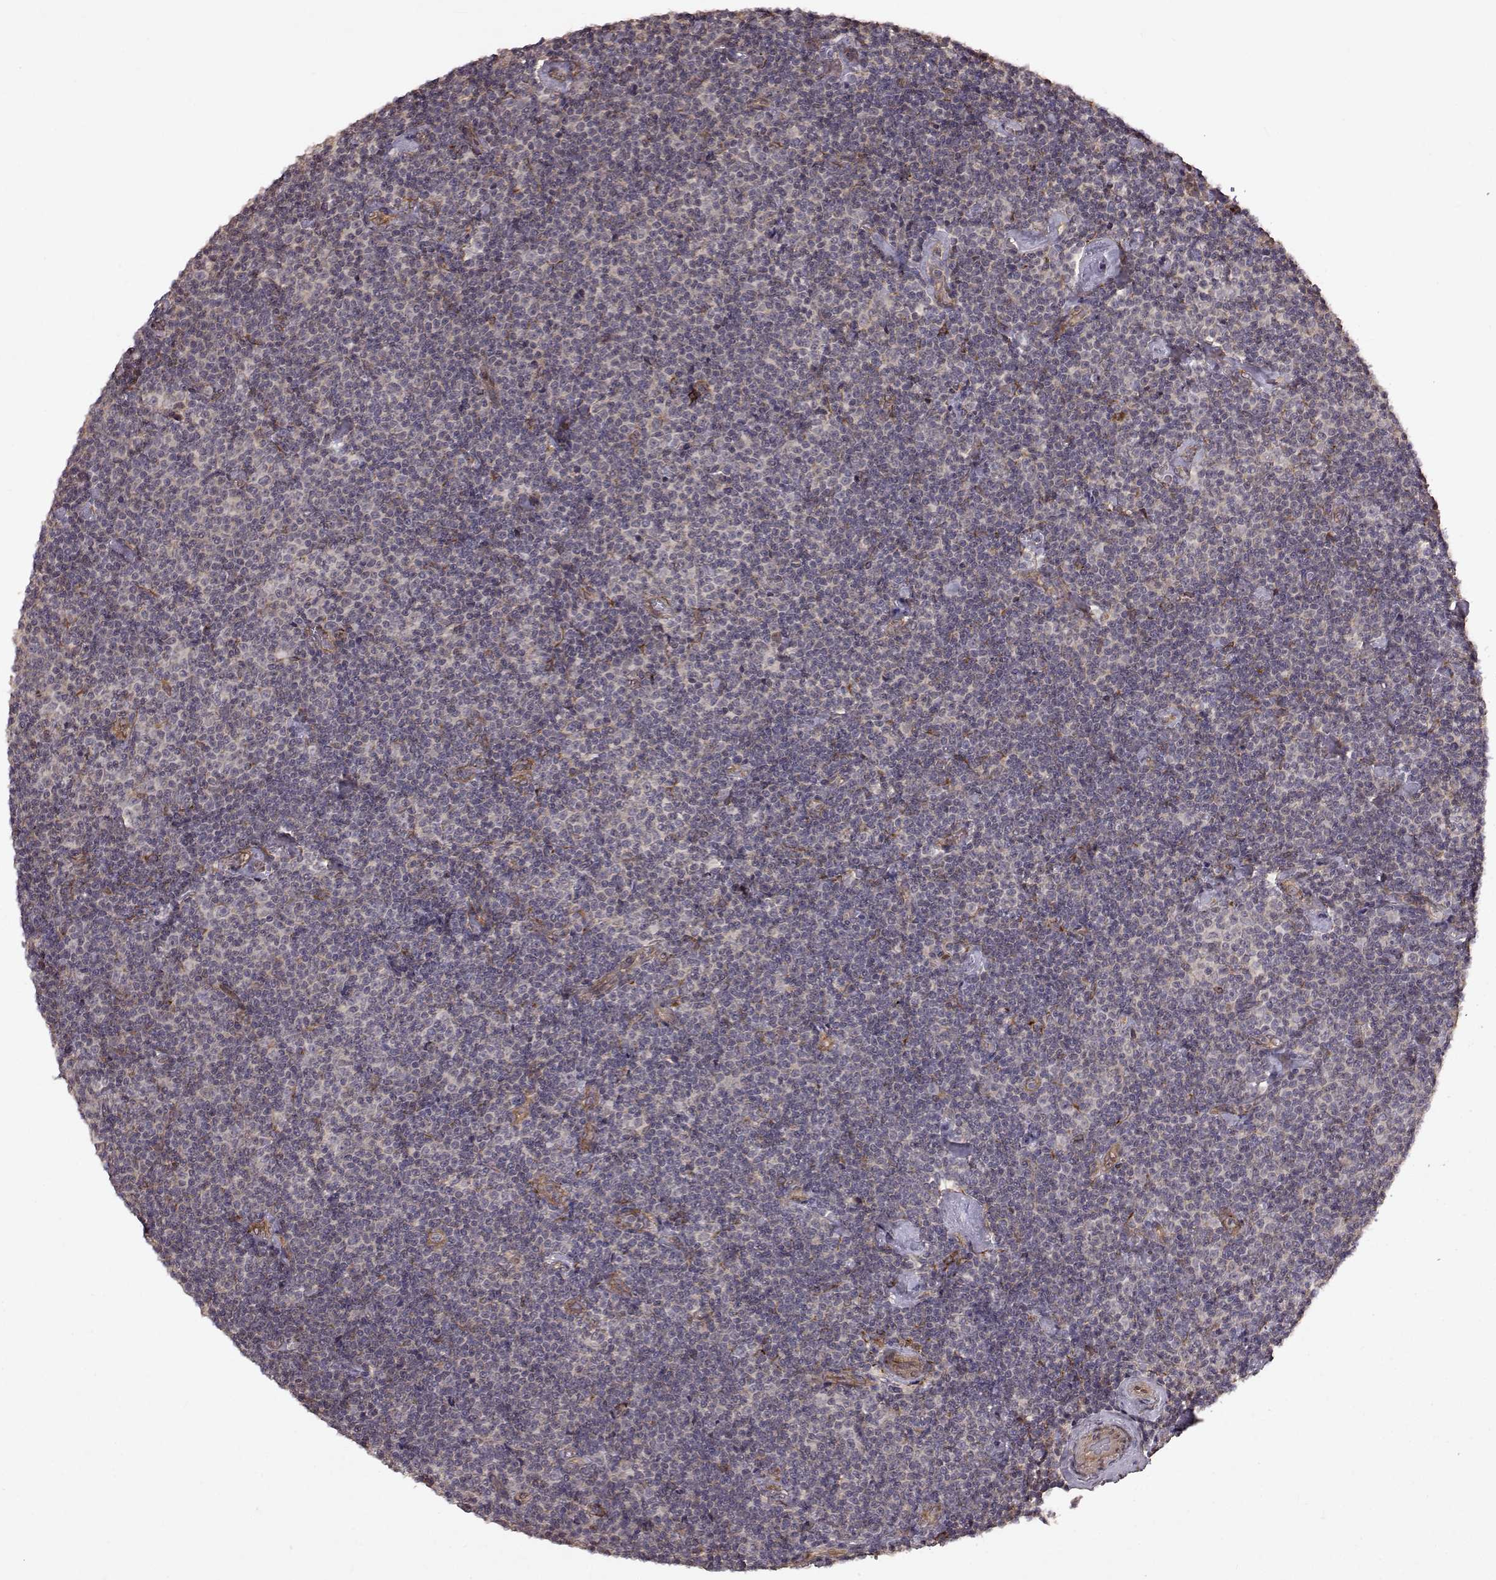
{"staining": {"intensity": "negative", "quantity": "none", "location": "none"}, "tissue": "lymphoma", "cell_type": "Tumor cells", "image_type": "cancer", "snomed": [{"axis": "morphology", "description": "Malignant lymphoma, non-Hodgkin's type, Low grade"}, {"axis": "topography", "description": "Lymph node"}], "caption": "Malignant lymphoma, non-Hodgkin's type (low-grade) stained for a protein using immunohistochemistry (IHC) displays no expression tumor cells.", "gene": "FSTL1", "patient": {"sex": "male", "age": 81}}